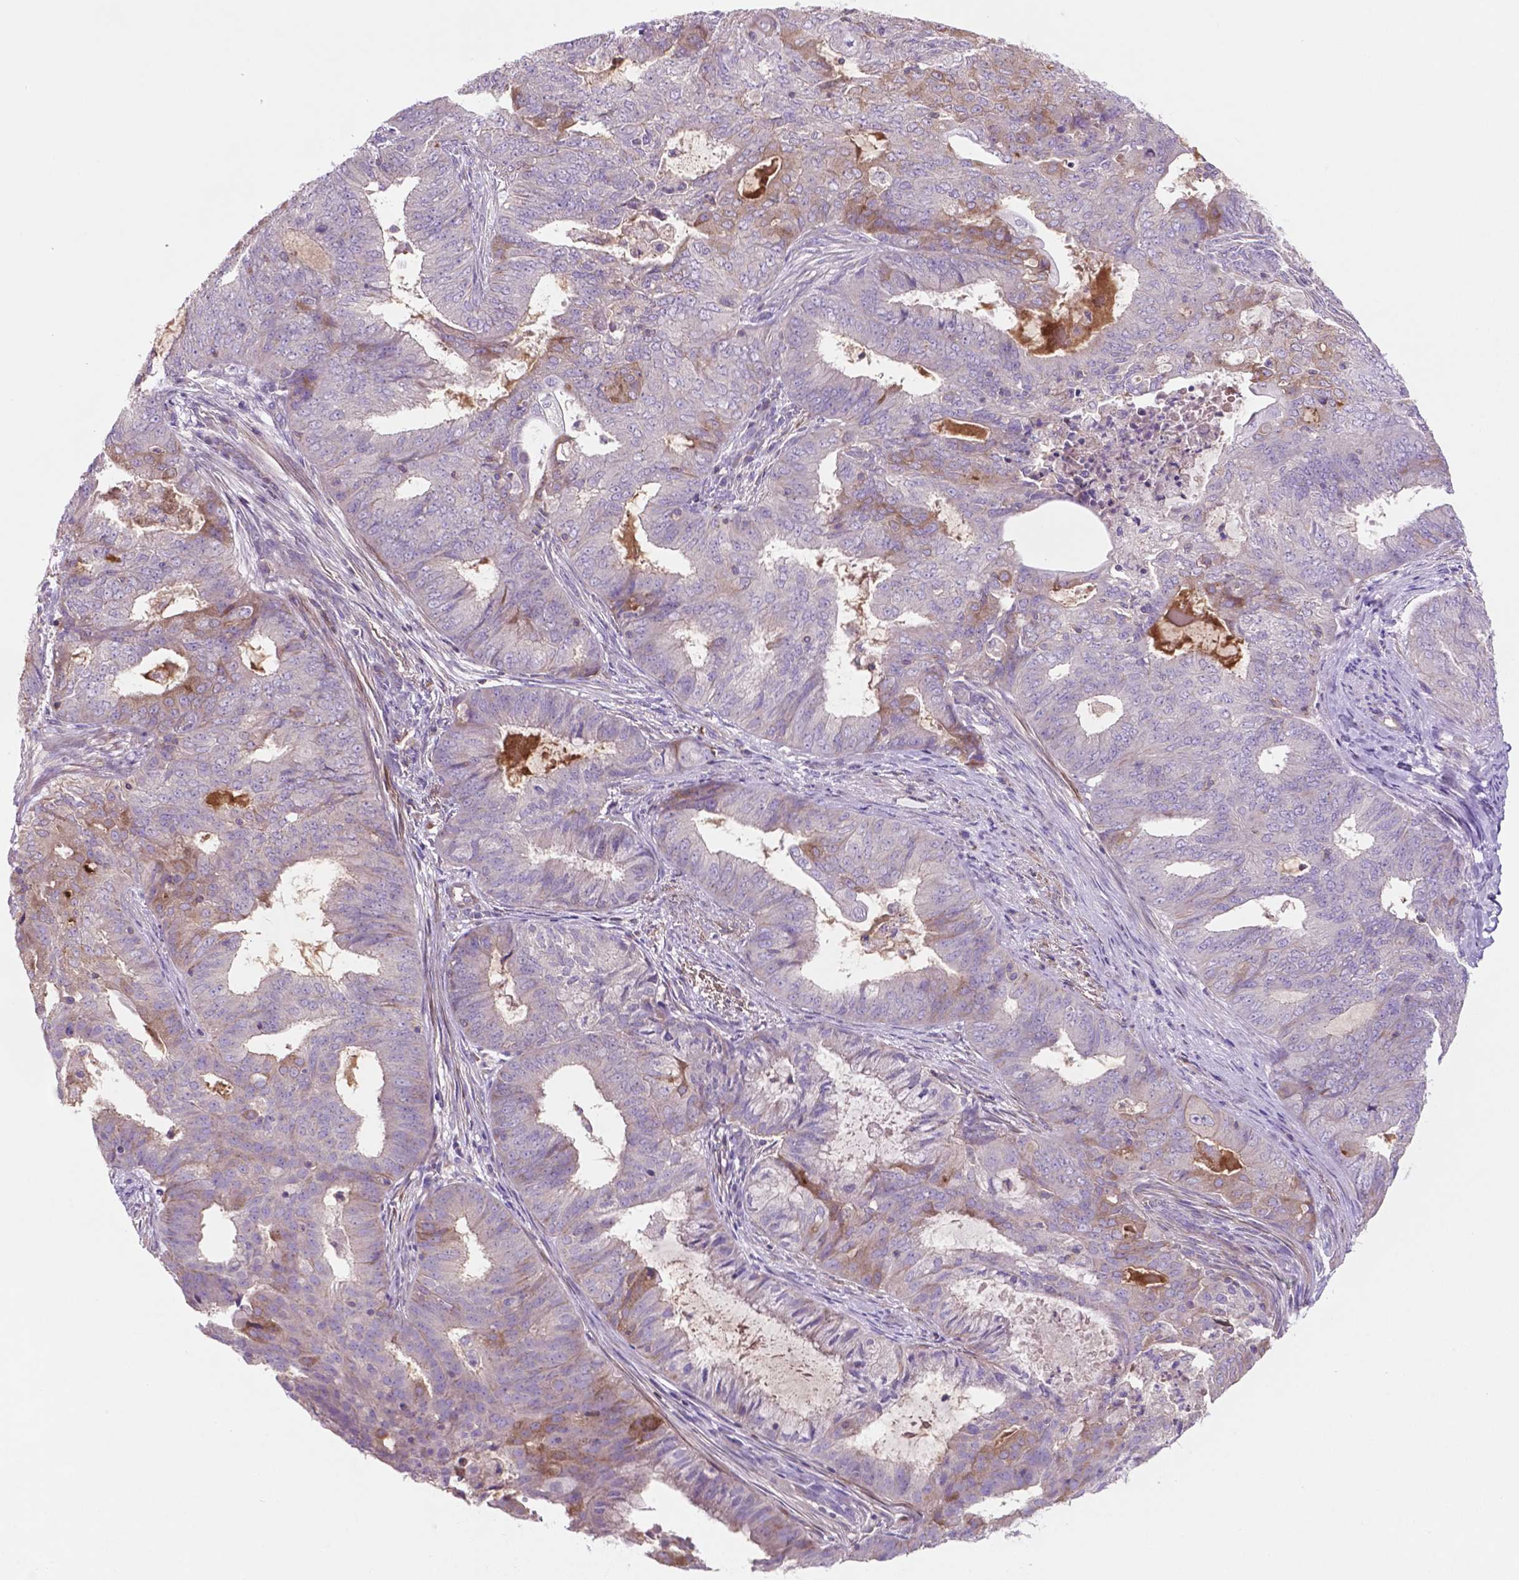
{"staining": {"intensity": "negative", "quantity": "none", "location": "none"}, "tissue": "endometrial cancer", "cell_type": "Tumor cells", "image_type": "cancer", "snomed": [{"axis": "morphology", "description": "Adenocarcinoma, NOS"}, {"axis": "topography", "description": "Endometrium"}], "caption": "High power microscopy photomicrograph of an IHC micrograph of endometrial adenocarcinoma, revealing no significant positivity in tumor cells.", "gene": "BMP4", "patient": {"sex": "female", "age": 62}}